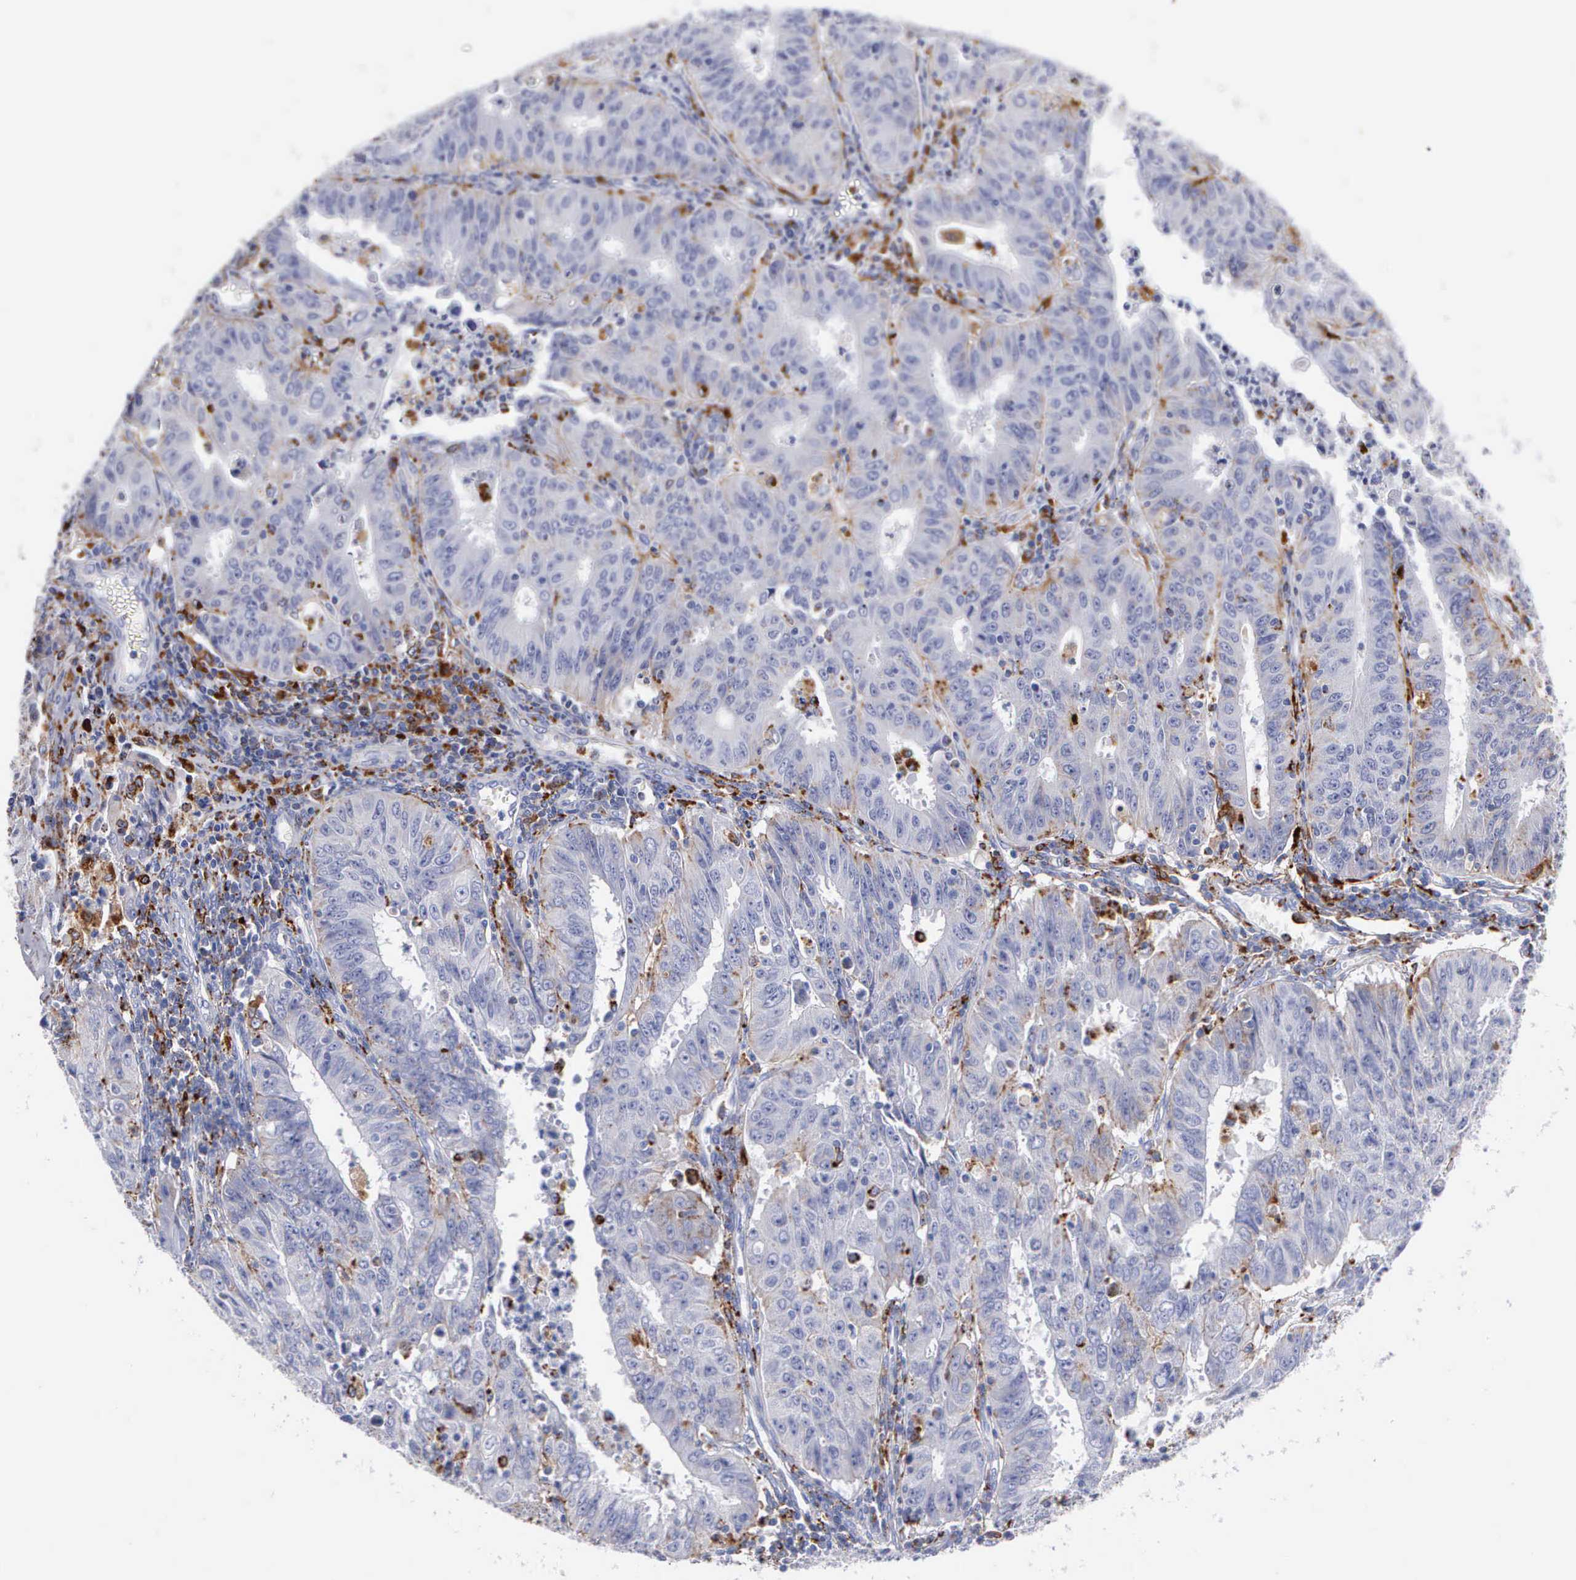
{"staining": {"intensity": "weak", "quantity": "<25%", "location": "cytoplasmic/membranous"}, "tissue": "endometrial cancer", "cell_type": "Tumor cells", "image_type": "cancer", "snomed": [{"axis": "morphology", "description": "Adenocarcinoma, NOS"}, {"axis": "topography", "description": "Endometrium"}], "caption": "Image shows no significant protein staining in tumor cells of endometrial cancer. (DAB immunohistochemistry (IHC), high magnification).", "gene": "CTSH", "patient": {"sex": "female", "age": 42}}